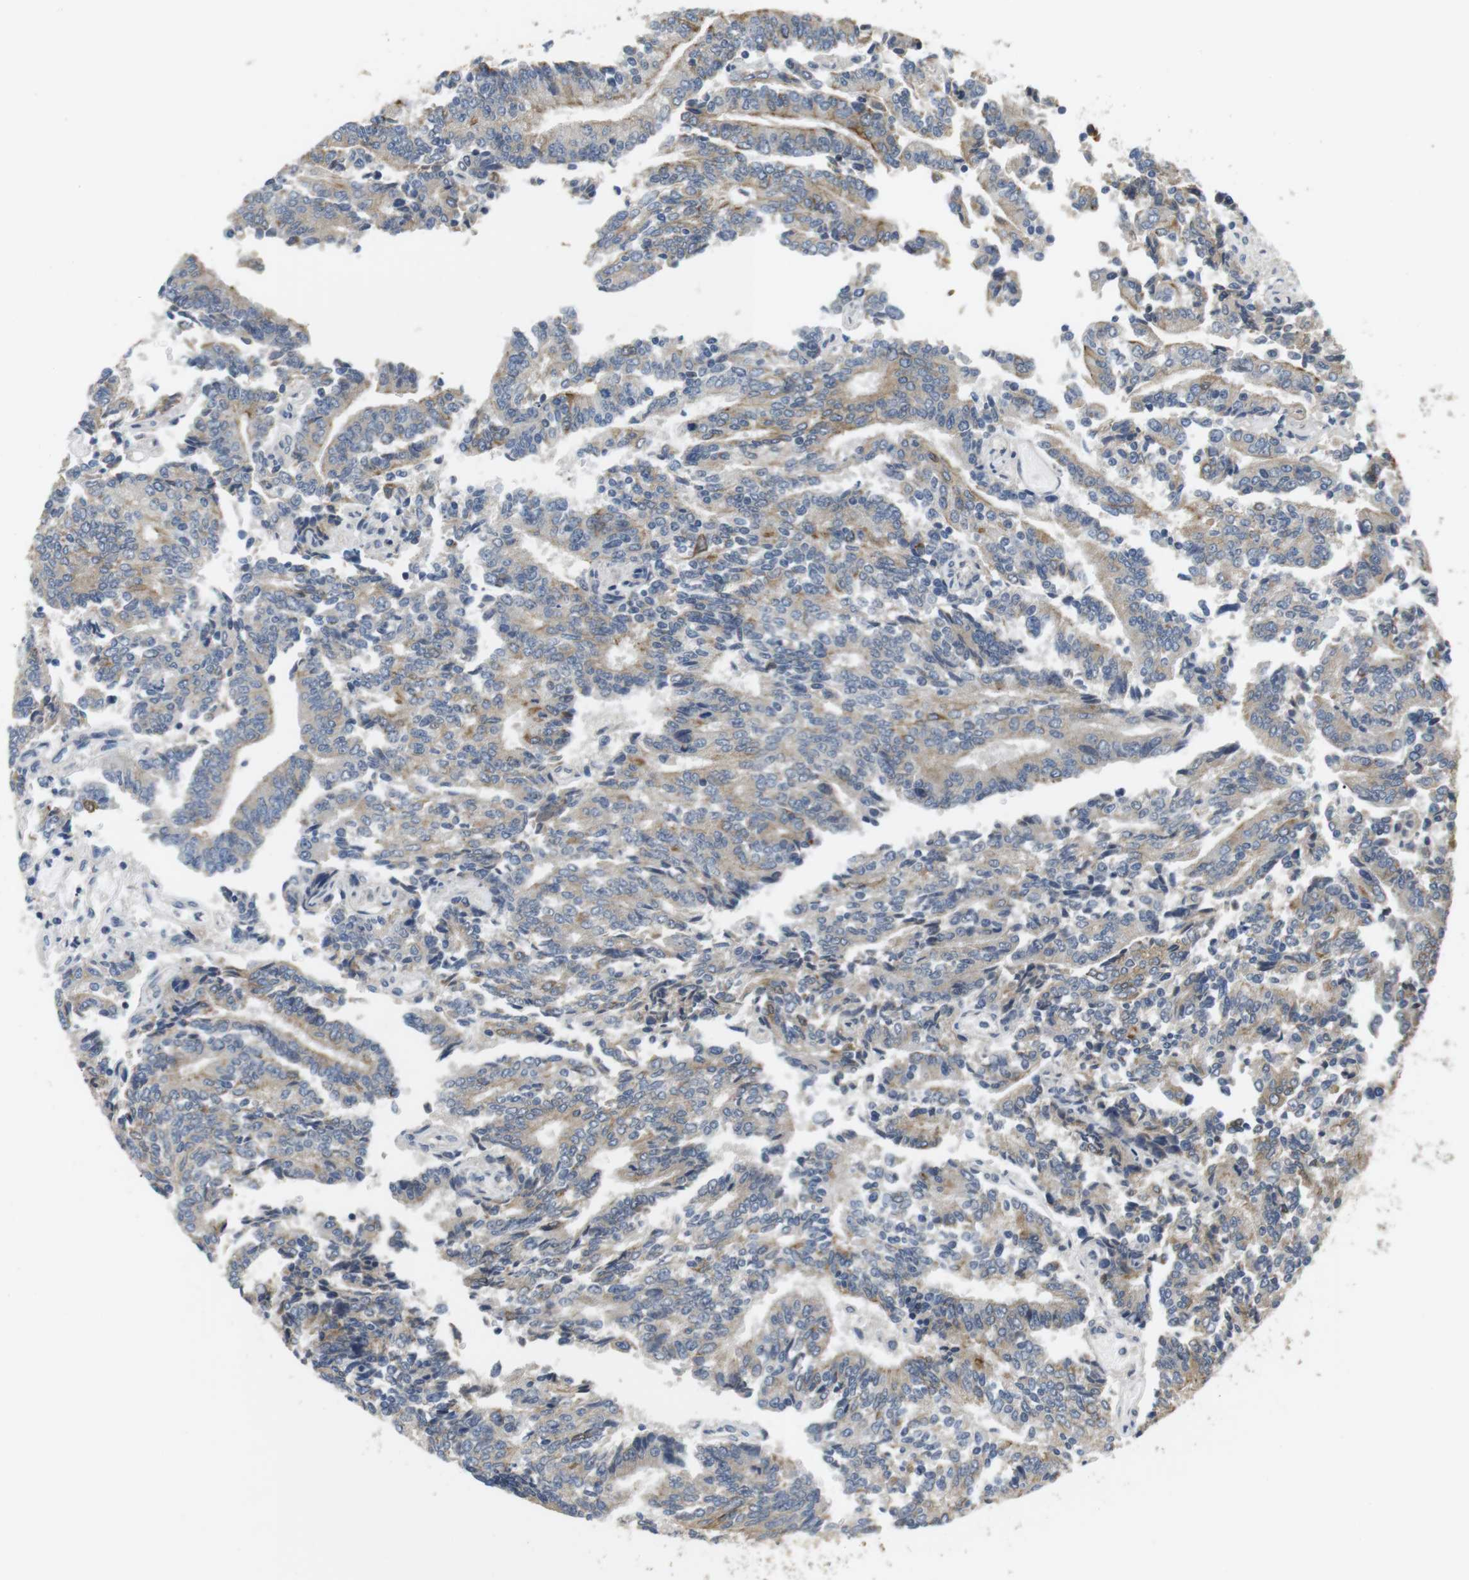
{"staining": {"intensity": "weak", "quantity": "25%-75%", "location": "cytoplasmic/membranous"}, "tissue": "prostate cancer", "cell_type": "Tumor cells", "image_type": "cancer", "snomed": [{"axis": "morphology", "description": "Normal tissue, NOS"}, {"axis": "morphology", "description": "Adenocarcinoma, High grade"}, {"axis": "topography", "description": "Prostate"}, {"axis": "topography", "description": "Seminal veicle"}], "caption": "Tumor cells show weak cytoplasmic/membranous expression in about 25%-75% of cells in high-grade adenocarcinoma (prostate). Immunohistochemistry (ihc) stains the protein of interest in brown and the nuclei are stained blue.", "gene": "ADGRL3", "patient": {"sex": "male", "age": 55}}